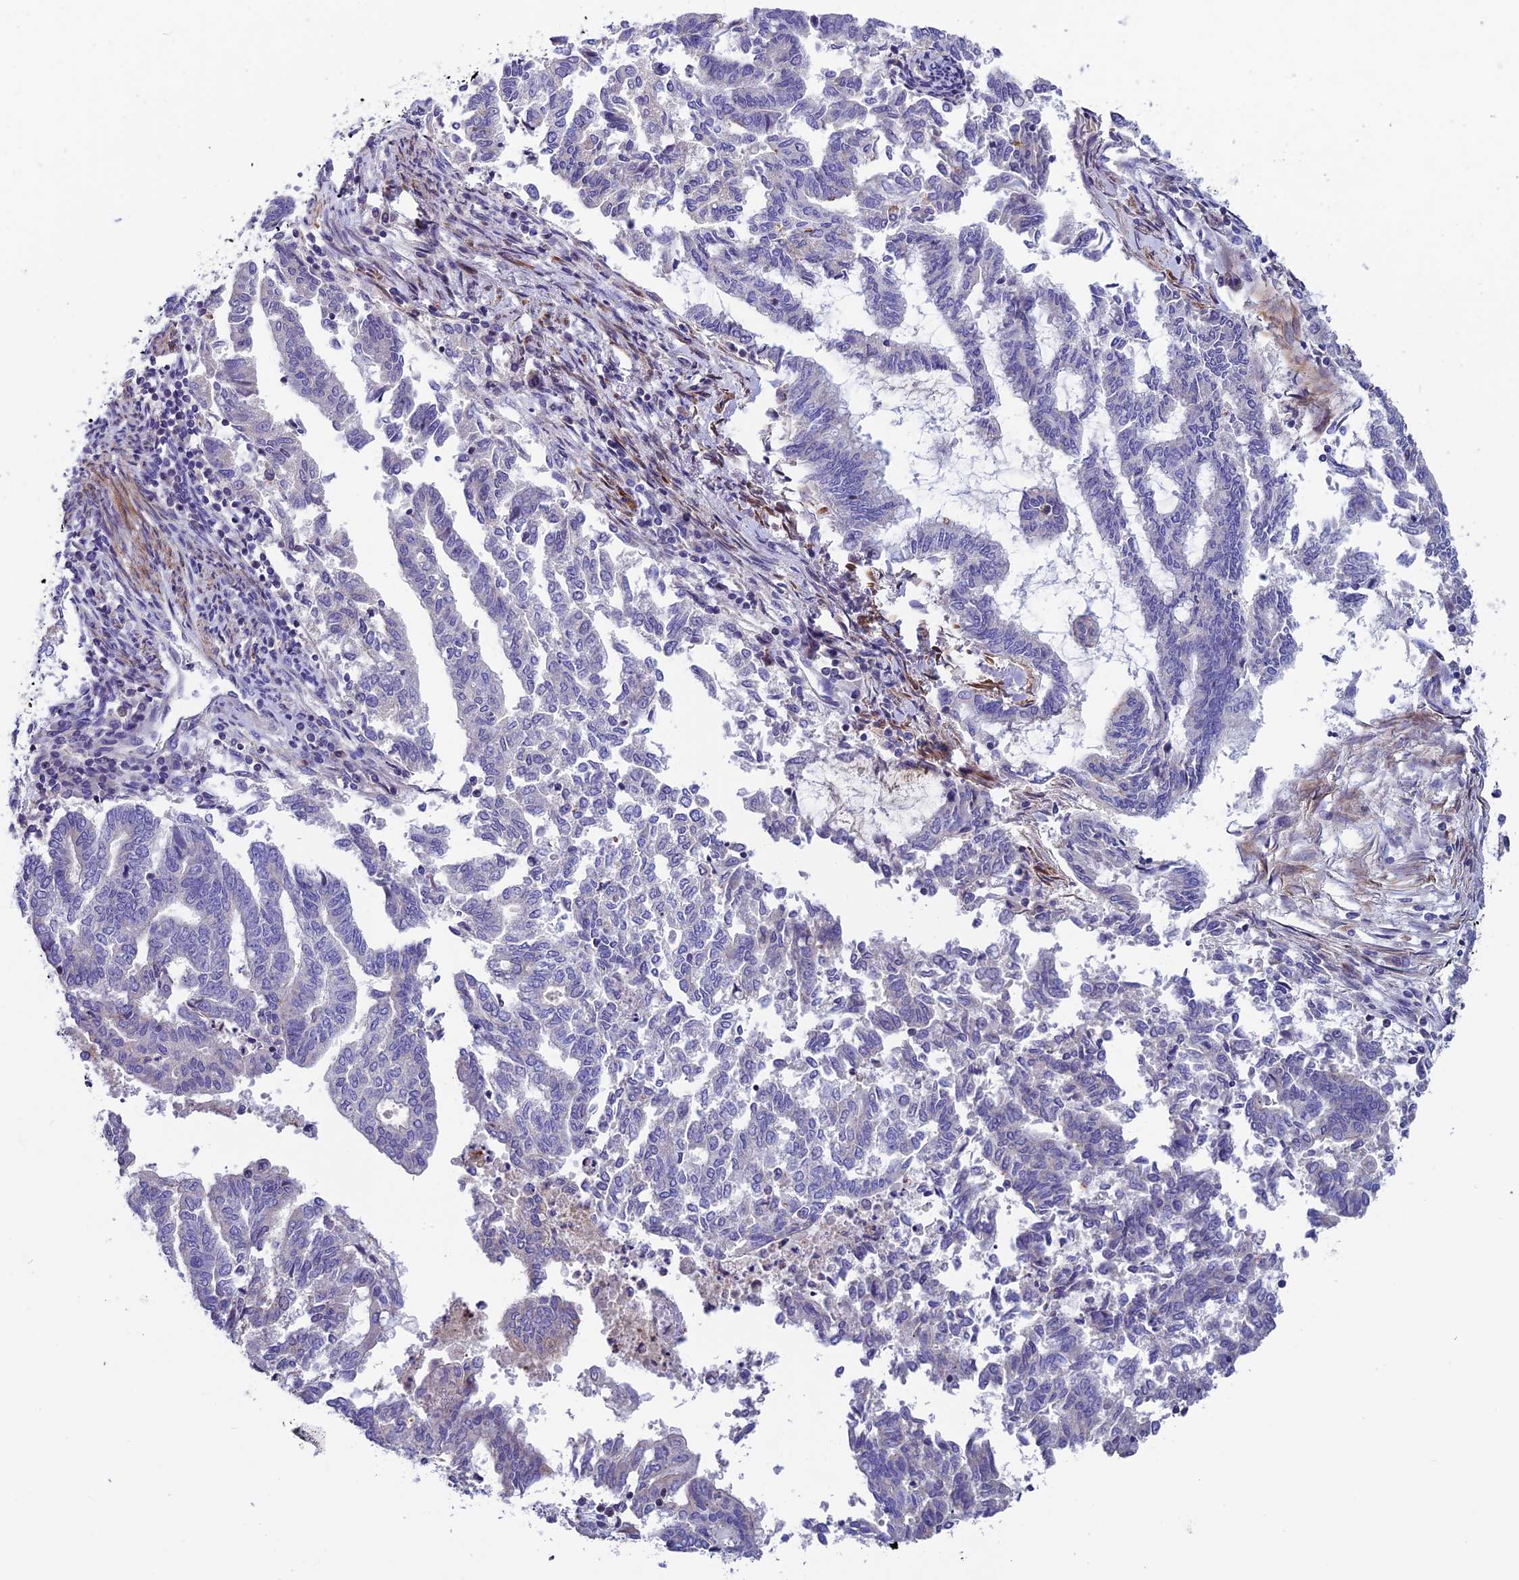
{"staining": {"intensity": "negative", "quantity": "none", "location": "none"}, "tissue": "endometrial cancer", "cell_type": "Tumor cells", "image_type": "cancer", "snomed": [{"axis": "morphology", "description": "Adenocarcinoma, NOS"}, {"axis": "topography", "description": "Endometrium"}], "caption": "Image shows no protein expression in tumor cells of endometrial cancer tissue.", "gene": "FAM178B", "patient": {"sex": "female", "age": 79}}